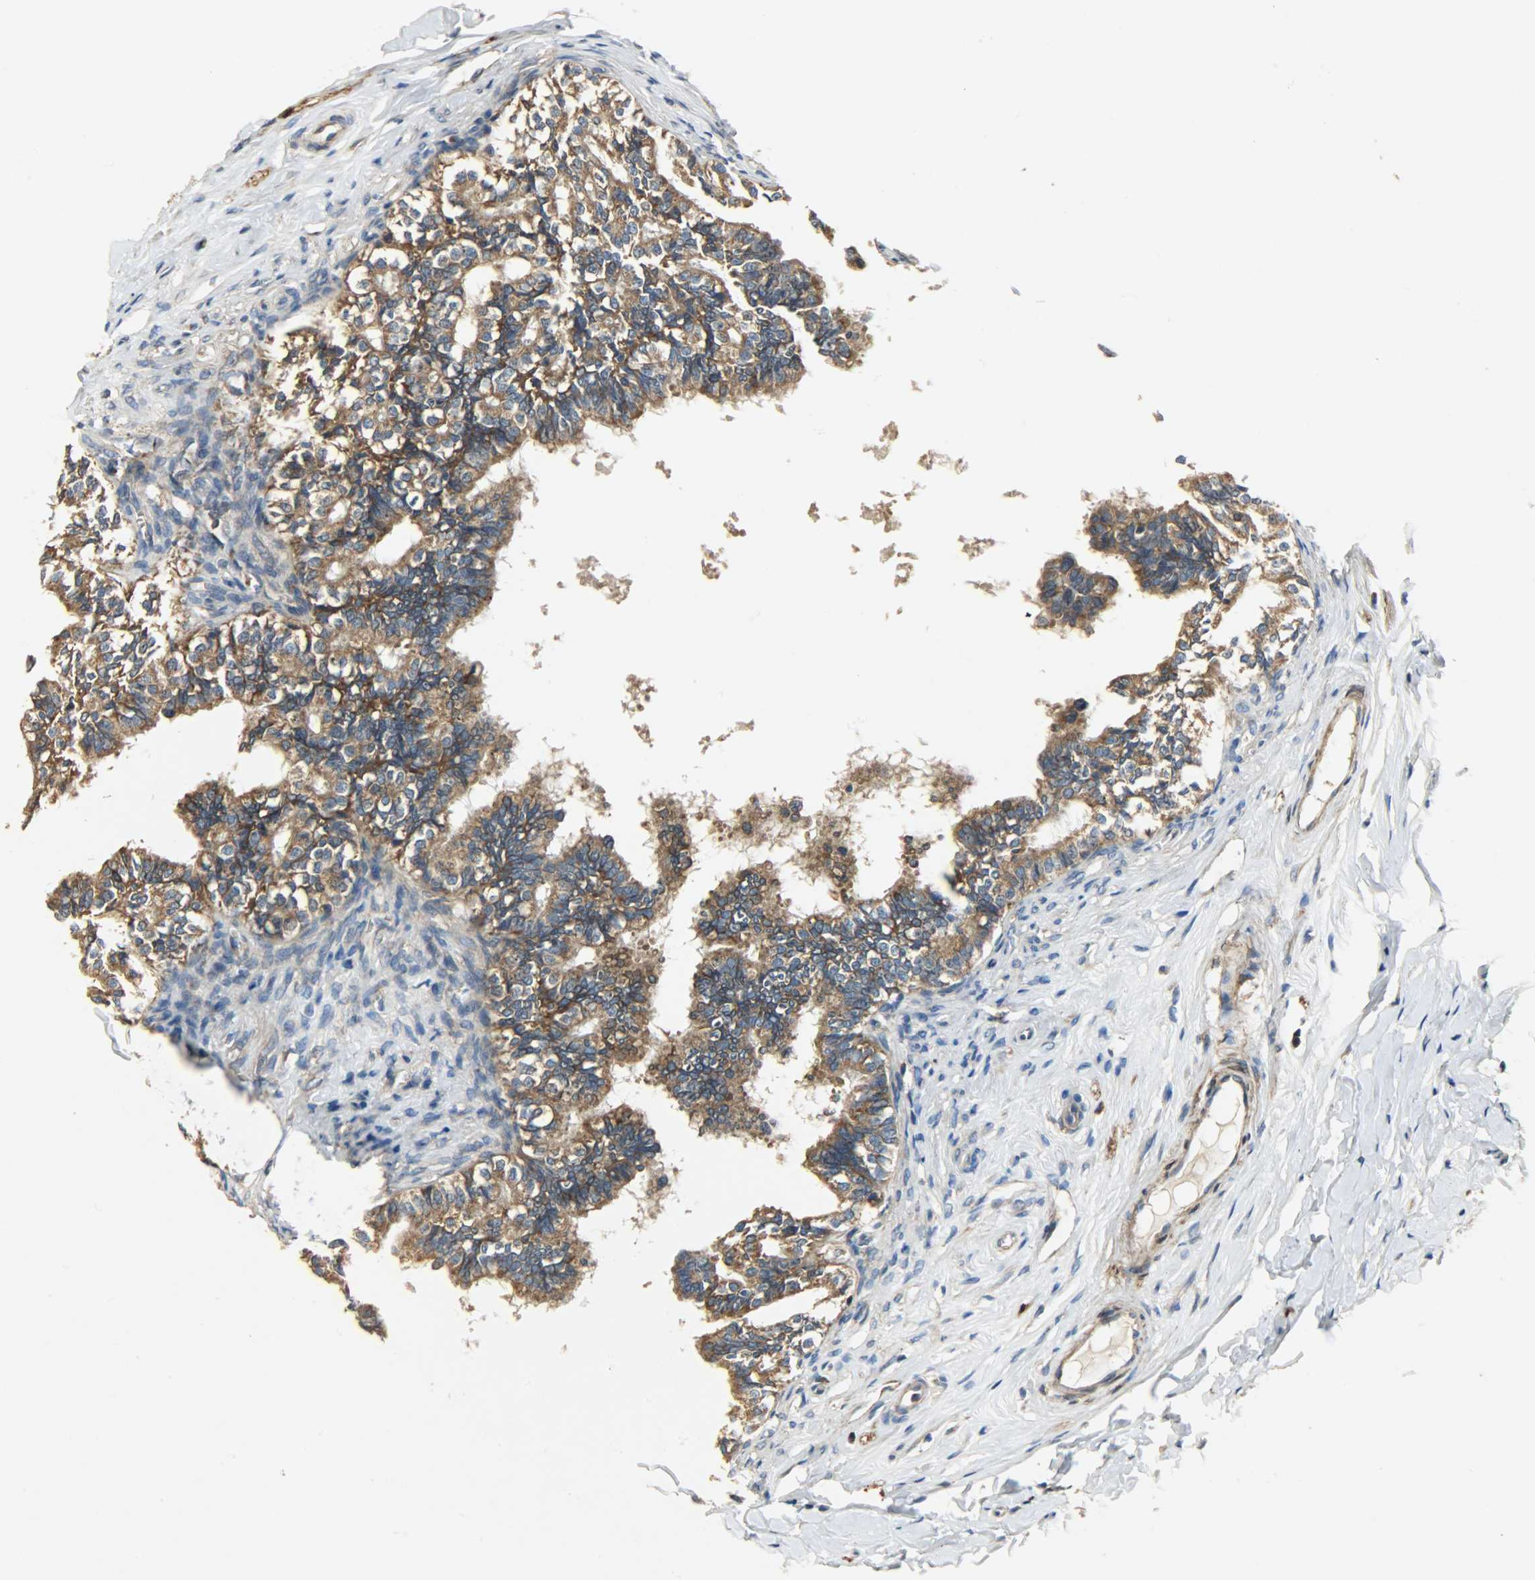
{"staining": {"intensity": "strong", "quantity": ">75%", "location": "cytoplasmic/membranous"}, "tissue": "epididymis", "cell_type": "Glandular cells", "image_type": "normal", "snomed": [{"axis": "morphology", "description": "Normal tissue, NOS"}, {"axis": "topography", "description": "Soft tissue"}, {"axis": "topography", "description": "Epididymis"}], "caption": "Epididymis stained with immunohistochemistry displays strong cytoplasmic/membranous positivity in about >75% of glandular cells.", "gene": "C1orf198", "patient": {"sex": "male", "age": 26}}